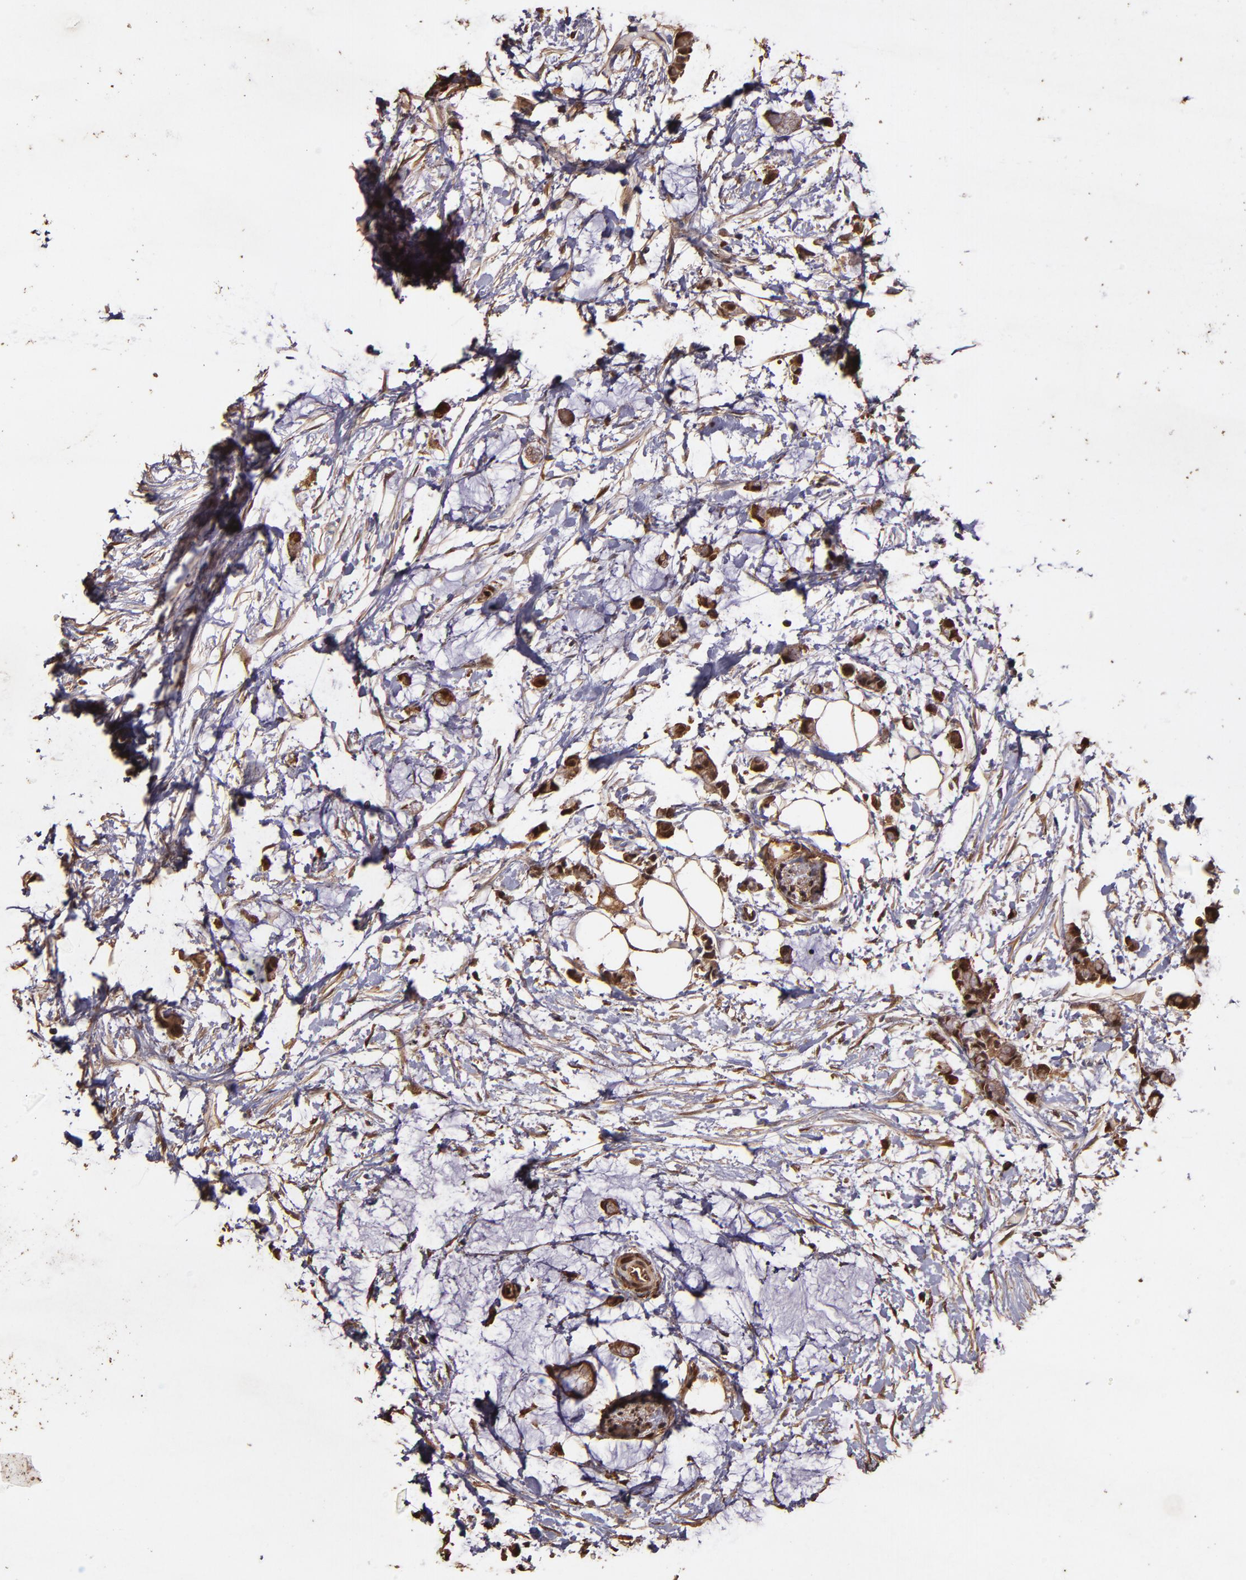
{"staining": {"intensity": "moderate", "quantity": ">75%", "location": "cytoplasmic/membranous,nuclear"}, "tissue": "colorectal cancer", "cell_type": "Tumor cells", "image_type": "cancer", "snomed": [{"axis": "morphology", "description": "Normal tissue, NOS"}, {"axis": "morphology", "description": "Adenocarcinoma, NOS"}, {"axis": "topography", "description": "Colon"}, {"axis": "topography", "description": "Peripheral nerve tissue"}], "caption": "Protein staining of colorectal cancer (adenocarcinoma) tissue displays moderate cytoplasmic/membranous and nuclear staining in about >75% of tumor cells.", "gene": "S100A6", "patient": {"sex": "male", "age": 14}}